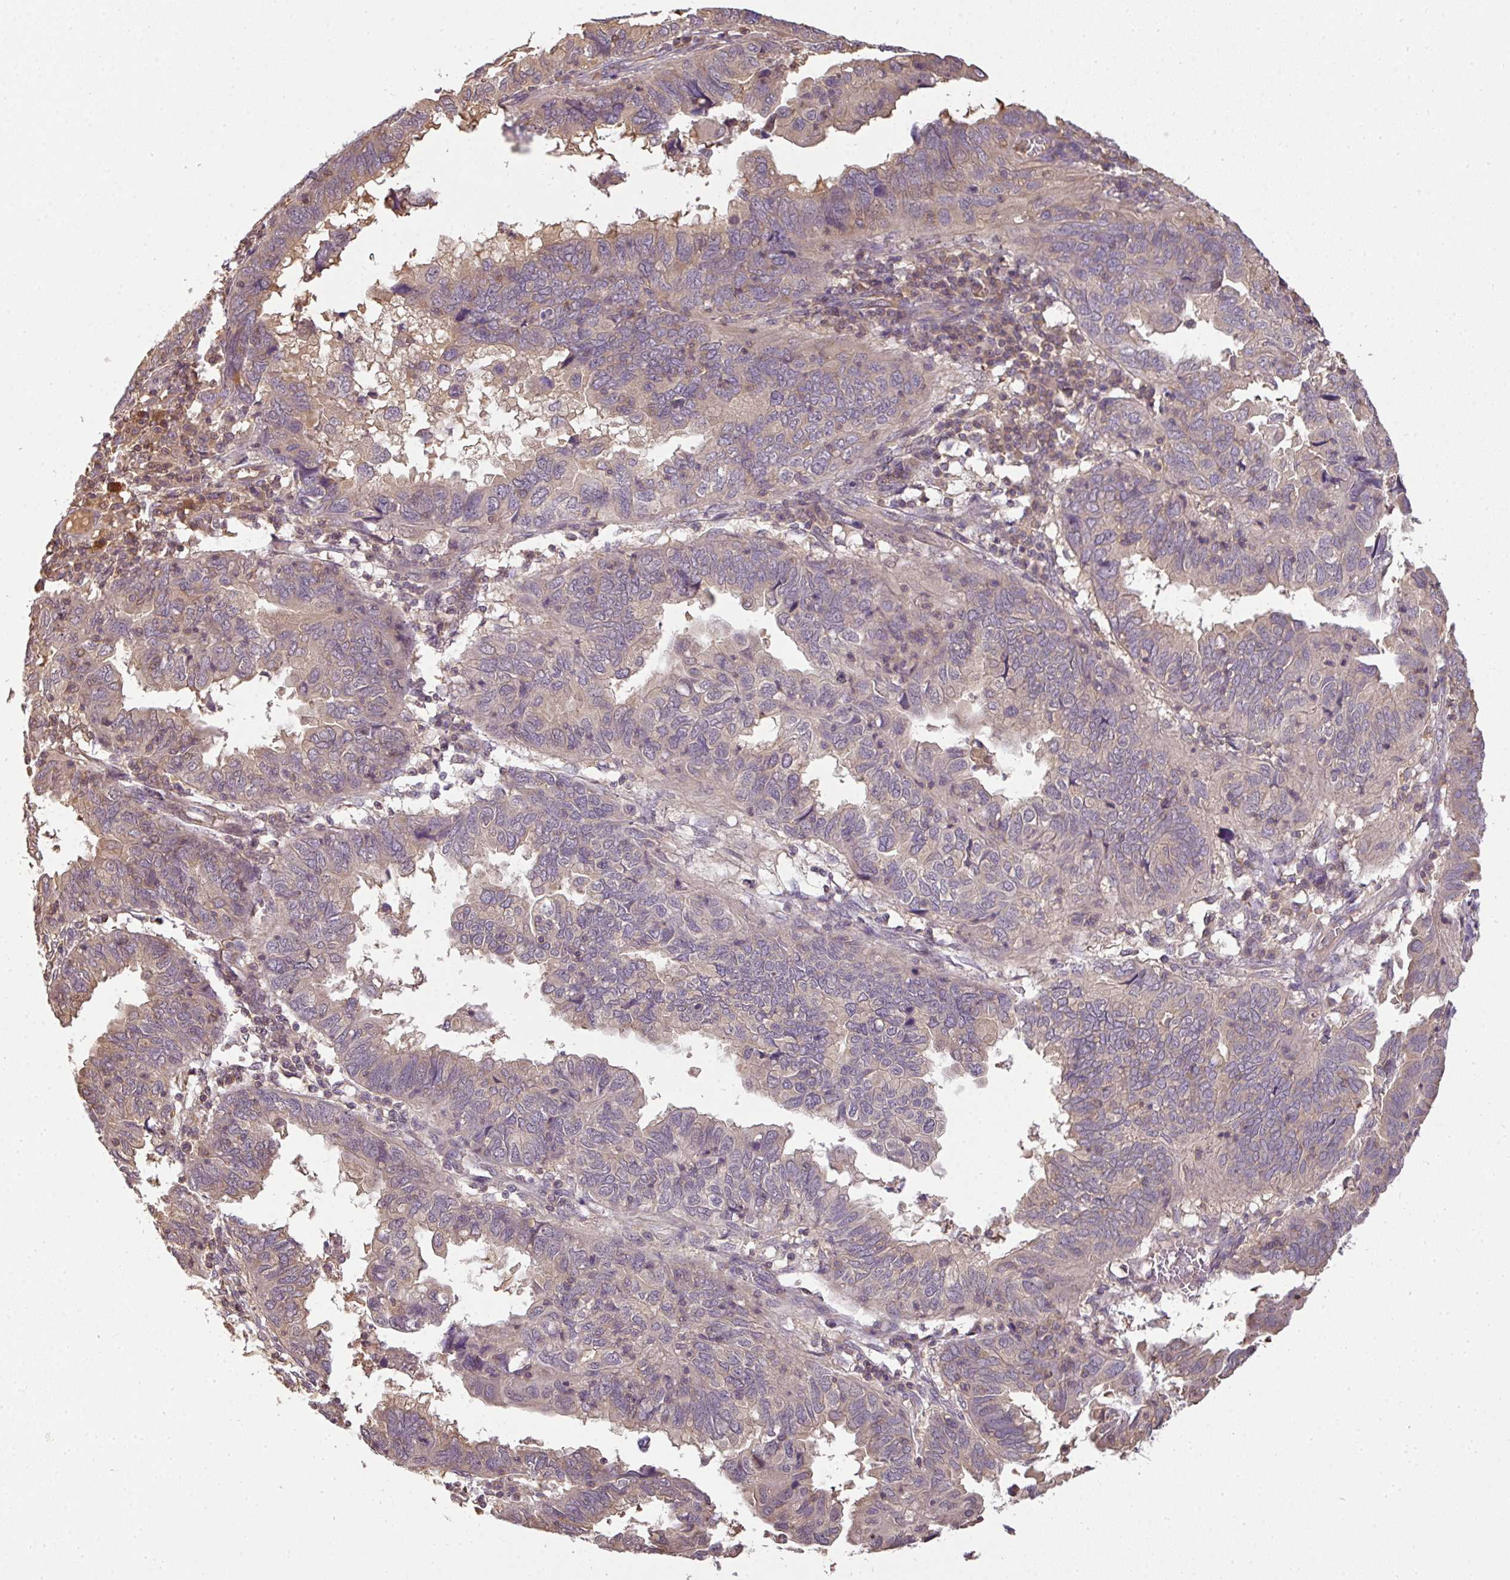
{"staining": {"intensity": "weak", "quantity": "<25%", "location": "cytoplasmic/membranous"}, "tissue": "endometrial cancer", "cell_type": "Tumor cells", "image_type": "cancer", "snomed": [{"axis": "morphology", "description": "Adenocarcinoma, NOS"}, {"axis": "topography", "description": "Uterus"}], "caption": "High magnification brightfield microscopy of endometrial cancer (adenocarcinoma) stained with DAB (brown) and counterstained with hematoxylin (blue): tumor cells show no significant positivity.", "gene": "TCL1B", "patient": {"sex": "female", "age": 77}}